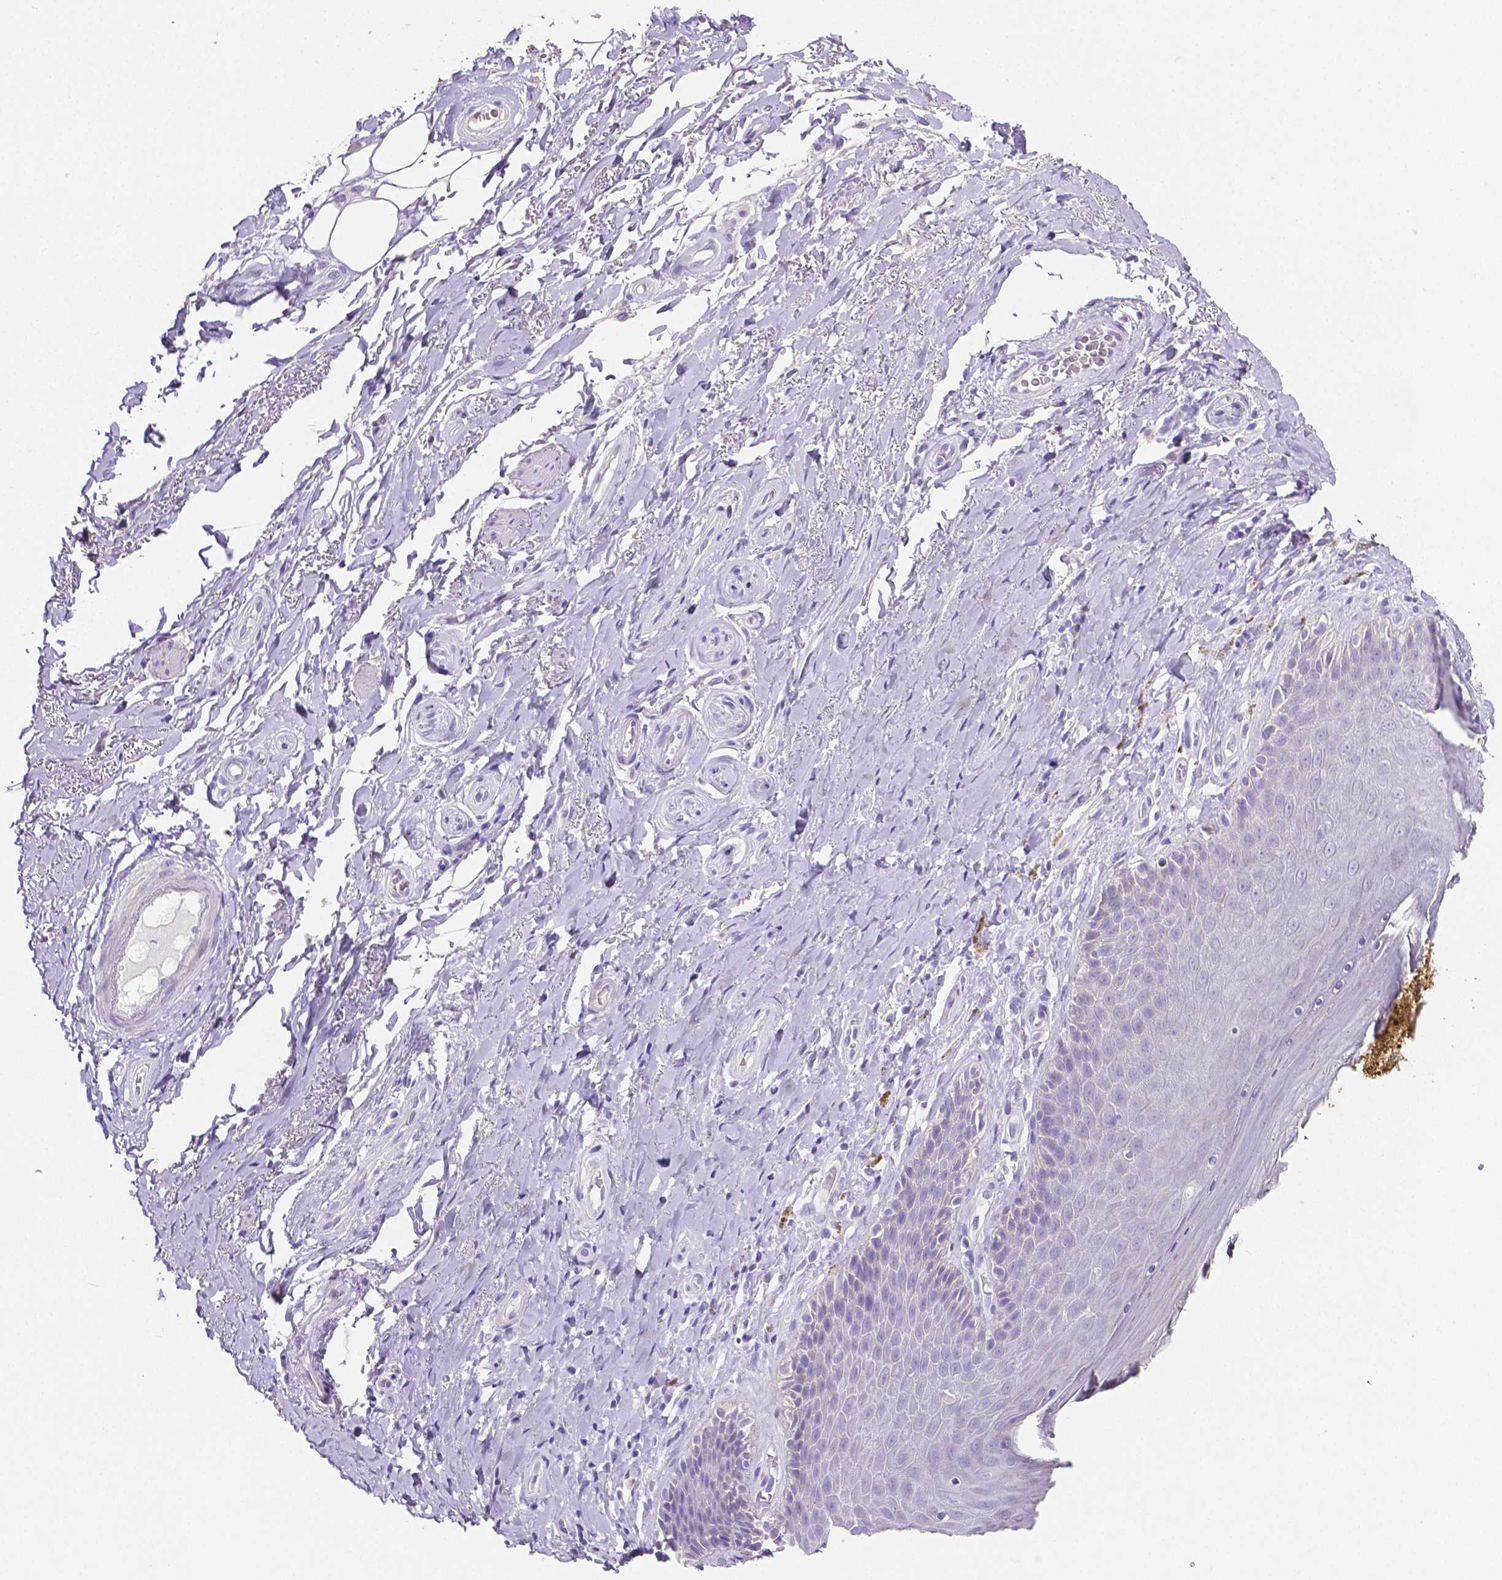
{"staining": {"intensity": "negative", "quantity": "none", "location": "none"}, "tissue": "adipose tissue", "cell_type": "Adipocytes", "image_type": "normal", "snomed": [{"axis": "morphology", "description": "Normal tissue, NOS"}, {"axis": "topography", "description": "Anal"}, {"axis": "topography", "description": "Peripheral nerve tissue"}], "caption": "This is a histopathology image of IHC staining of unremarkable adipose tissue, which shows no positivity in adipocytes.", "gene": "SLC22A2", "patient": {"sex": "male", "age": 53}}